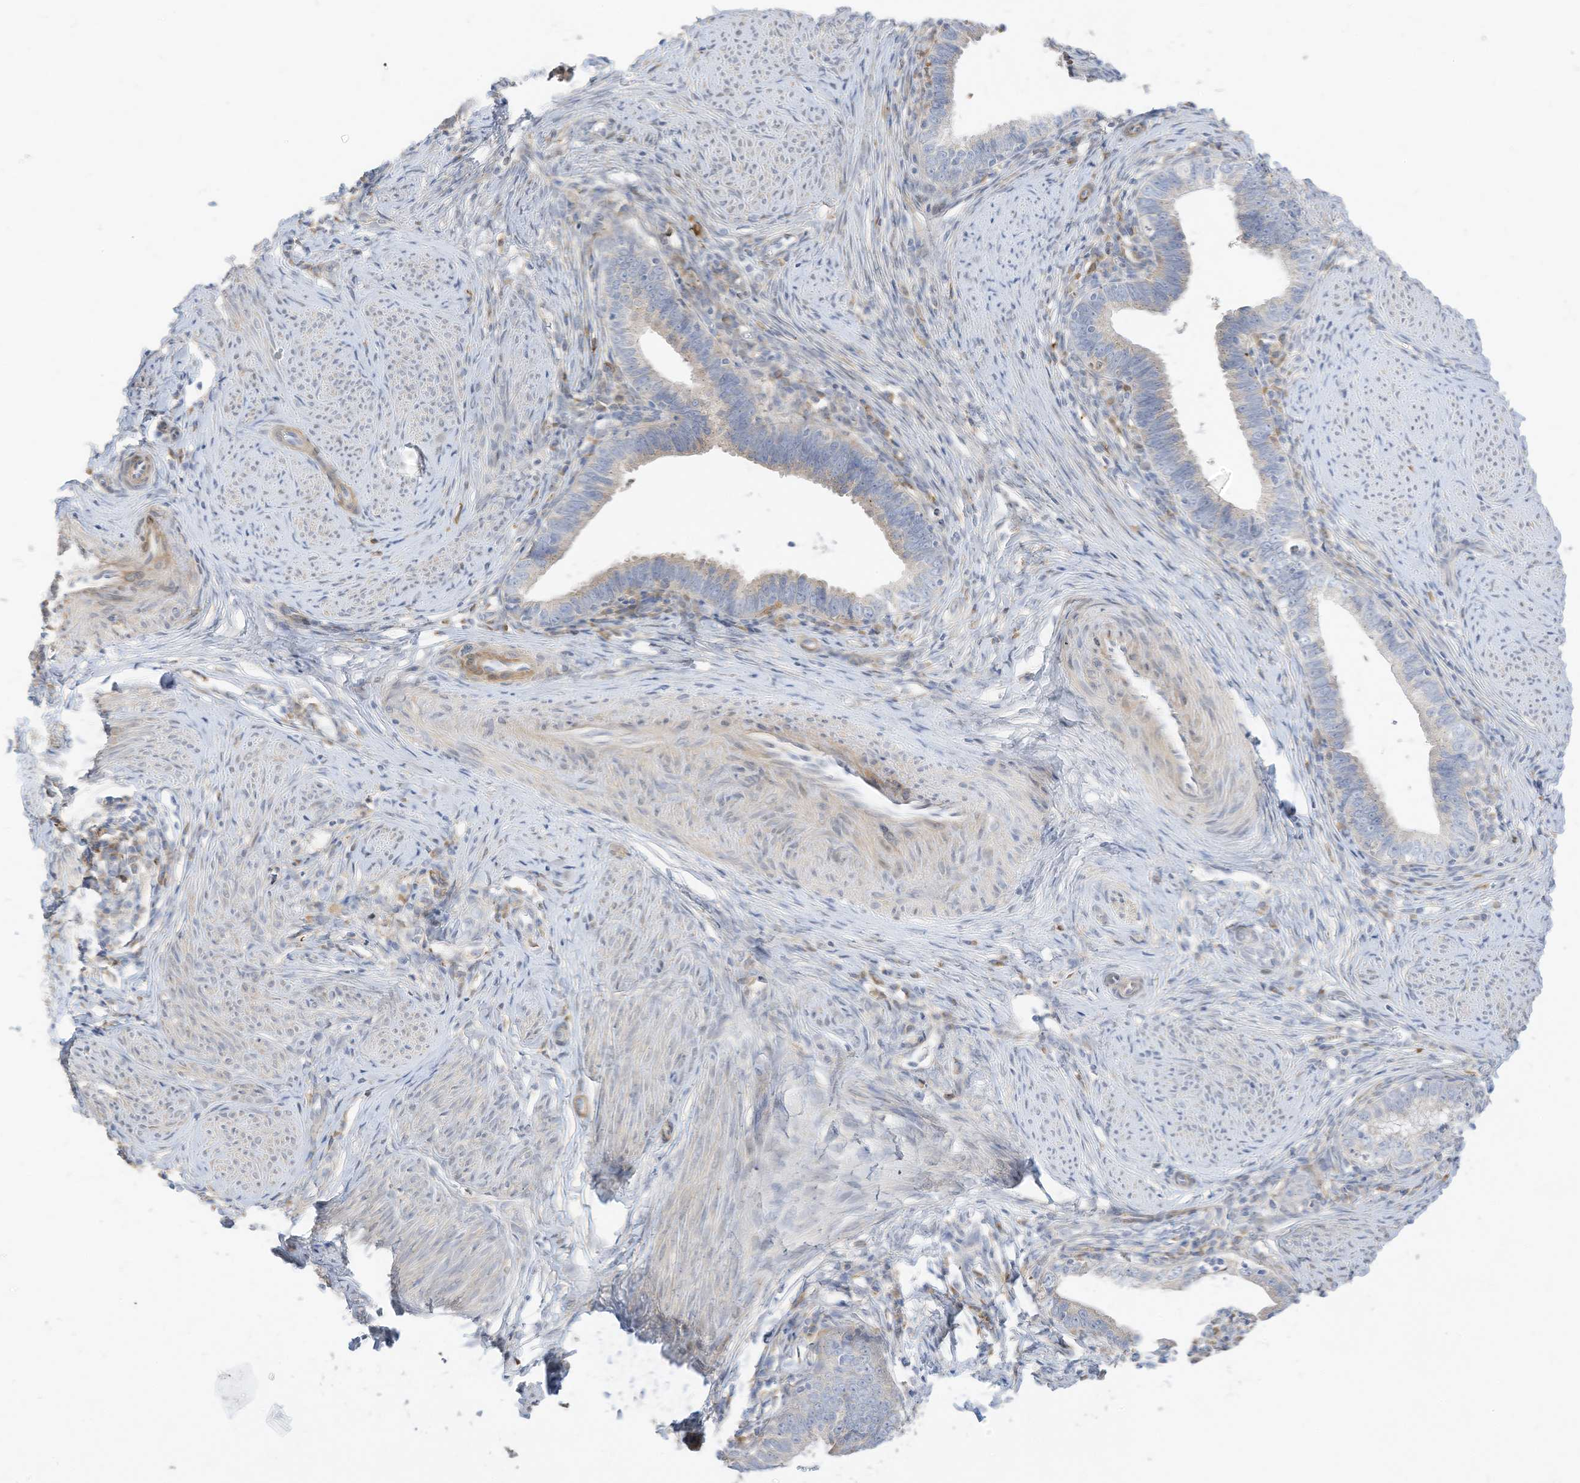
{"staining": {"intensity": "negative", "quantity": "none", "location": "none"}, "tissue": "cervical cancer", "cell_type": "Tumor cells", "image_type": "cancer", "snomed": [{"axis": "morphology", "description": "Adenocarcinoma, NOS"}, {"axis": "topography", "description": "Cervix"}], "caption": "This is an IHC histopathology image of human cervical cancer (adenocarcinoma). There is no positivity in tumor cells.", "gene": "ATP13A1", "patient": {"sex": "female", "age": 36}}